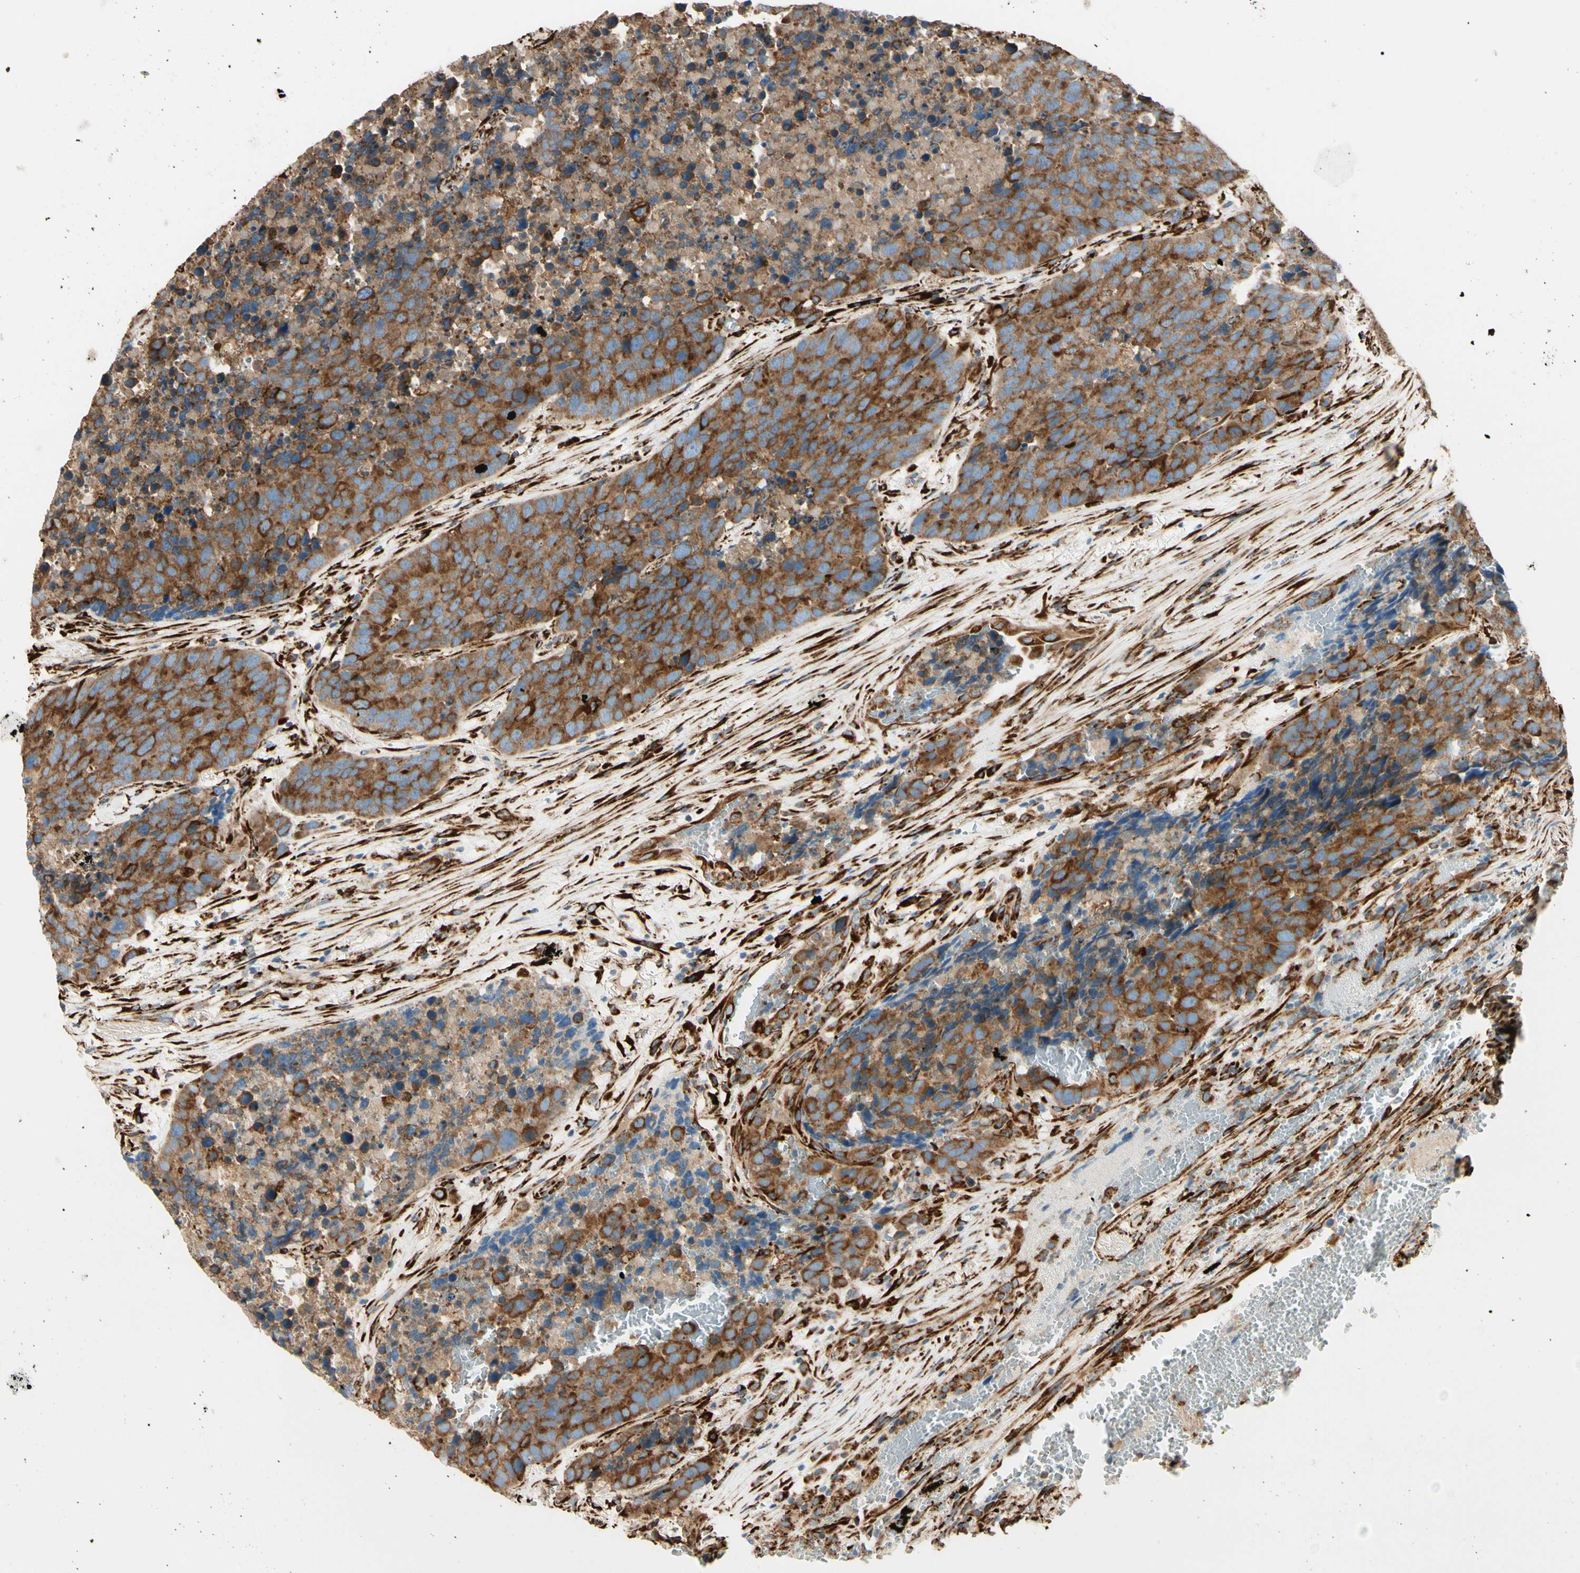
{"staining": {"intensity": "strong", "quantity": ">75%", "location": "cytoplasmic/membranous"}, "tissue": "carcinoid", "cell_type": "Tumor cells", "image_type": "cancer", "snomed": [{"axis": "morphology", "description": "Carcinoid, malignant, NOS"}, {"axis": "topography", "description": "Lung"}], "caption": "A histopathology image of human carcinoid stained for a protein exhibits strong cytoplasmic/membranous brown staining in tumor cells.", "gene": "RRBP1", "patient": {"sex": "male", "age": 60}}